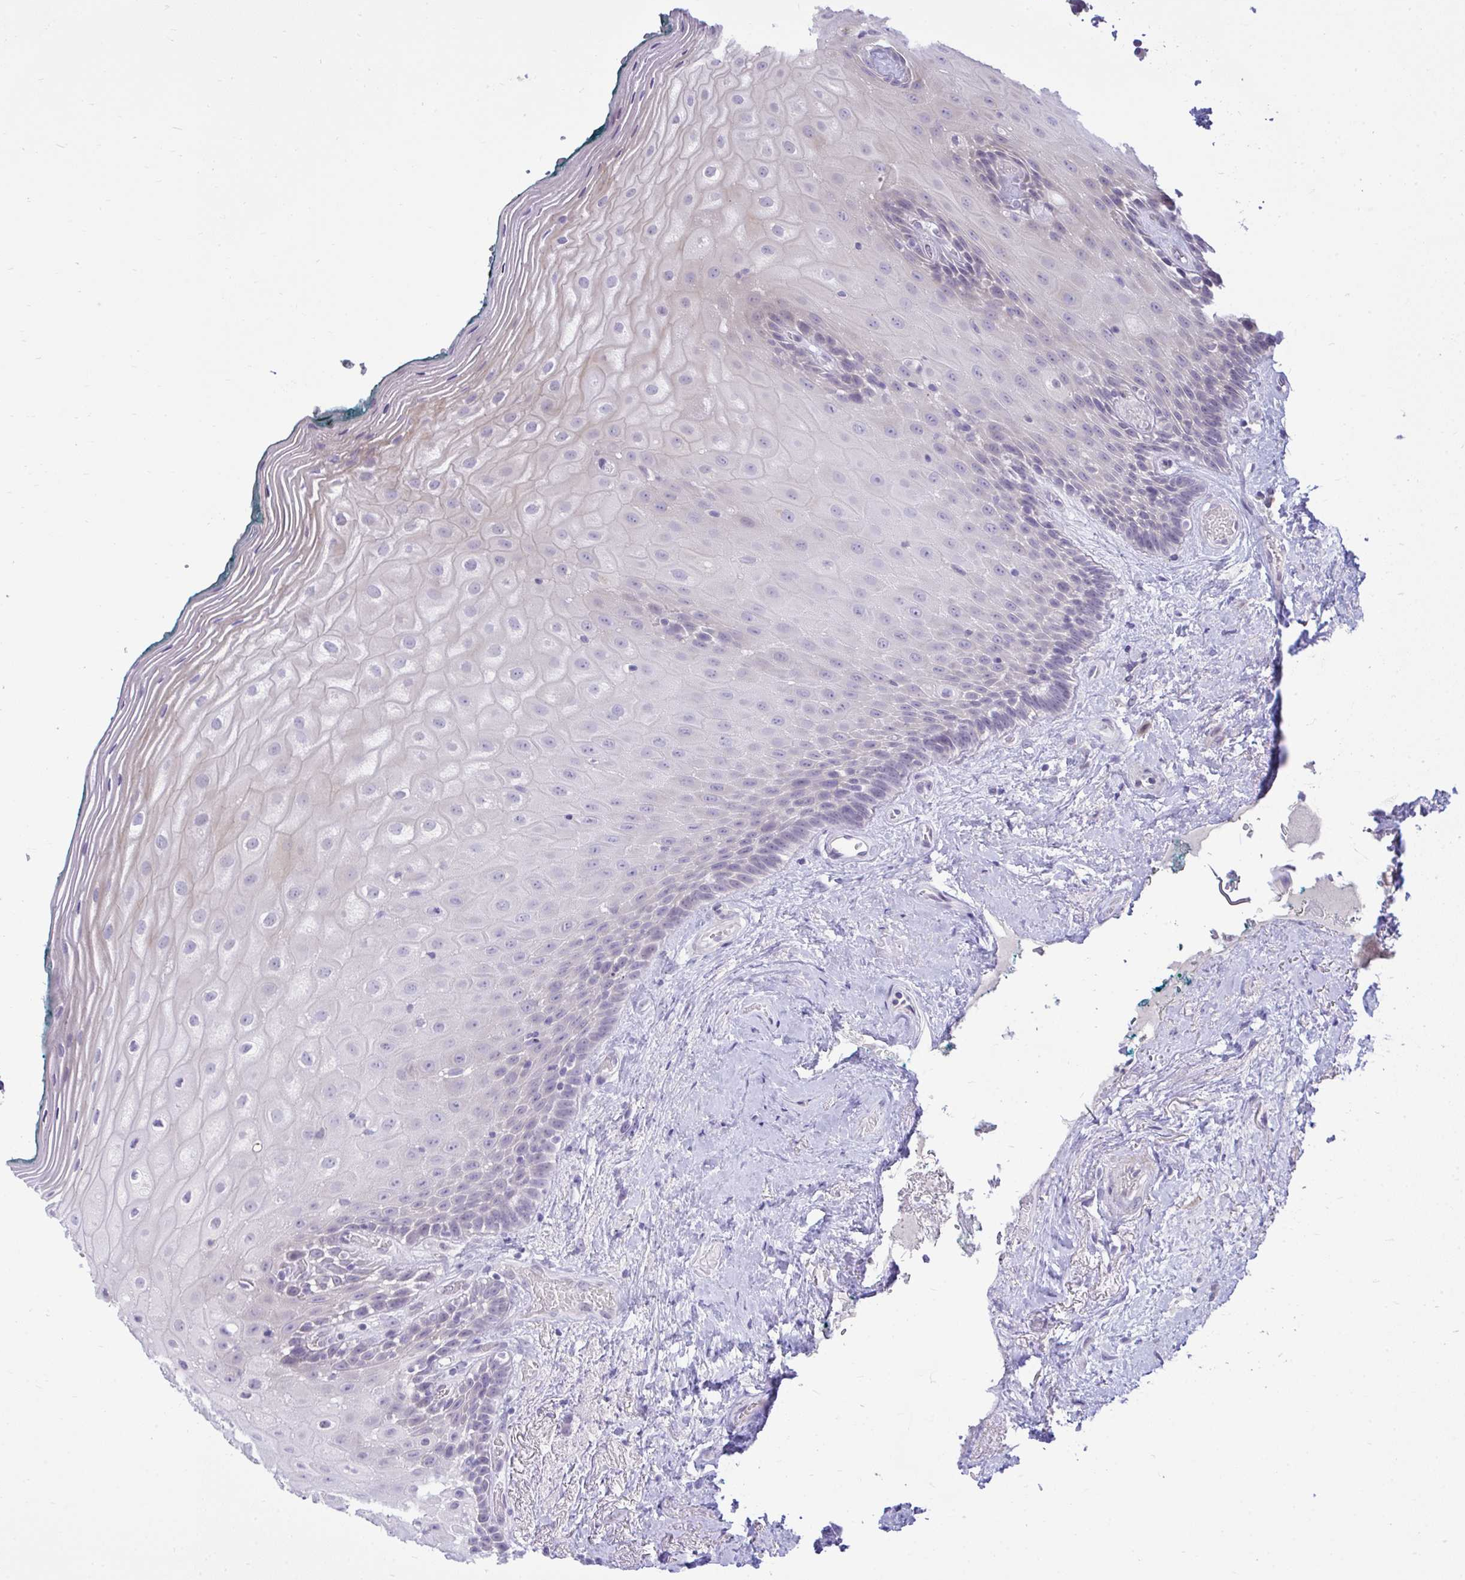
{"staining": {"intensity": "negative", "quantity": "none", "location": "none"}, "tissue": "oral mucosa", "cell_type": "Squamous epithelial cells", "image_type": "normal", "snomed": [{"axis": "morphology", "description": "Normal tissue, NOS"}, {"axis": "morphology", "description": "Squamous cell carcinoma, NOS"}, {"axis": "topography", "description": "Oral tissue"}, {"axis": "topography", "description": "Head-Neck"}], "caption": "This is an IHC image of benign human oral mucosa. There is no positivity in squamous epithelial cells.", "gene": "HMBOX1", "patient": {"sex": "male", "age": 64}}